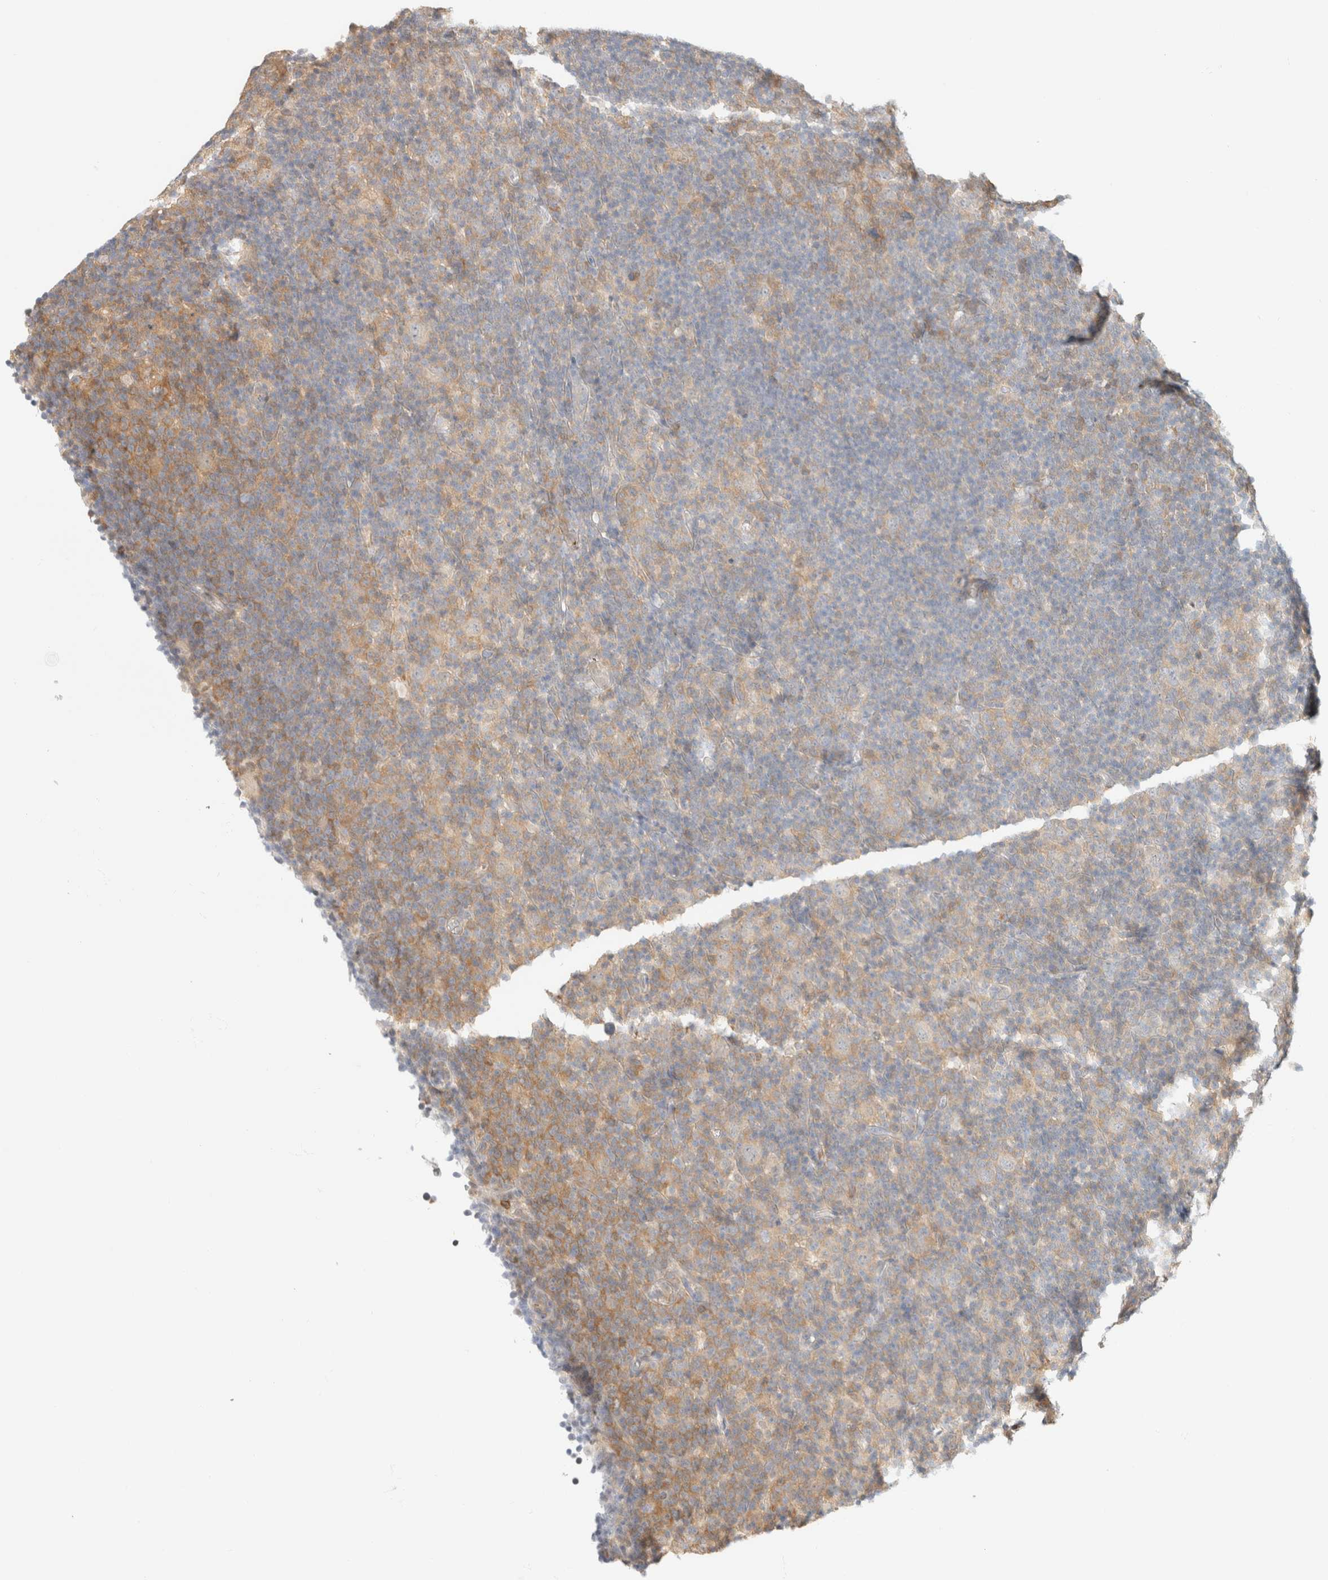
{"staining": {"intensity": "weak", "quantity": "<25%", "location": "cytoplasmic/membranous"}, "tissue": "lymphoma", "cell_type": "Tumor cells", "image_type": "cancer", "snomed": [{"axis": "morphology", "description": "Hodgkin's disease, NOS"}, {"axis": "topography", "description": "Lymph node"}], "caption": "This micrograph is of Hodgkin's disease stained with immunohistochemistry (IHC) to label a protein in brown with the nuclei are counter-stained blue. There is no expression in tumor cells.", "gene": "GPI", "patient": {"sex": "female", "age": 57}}